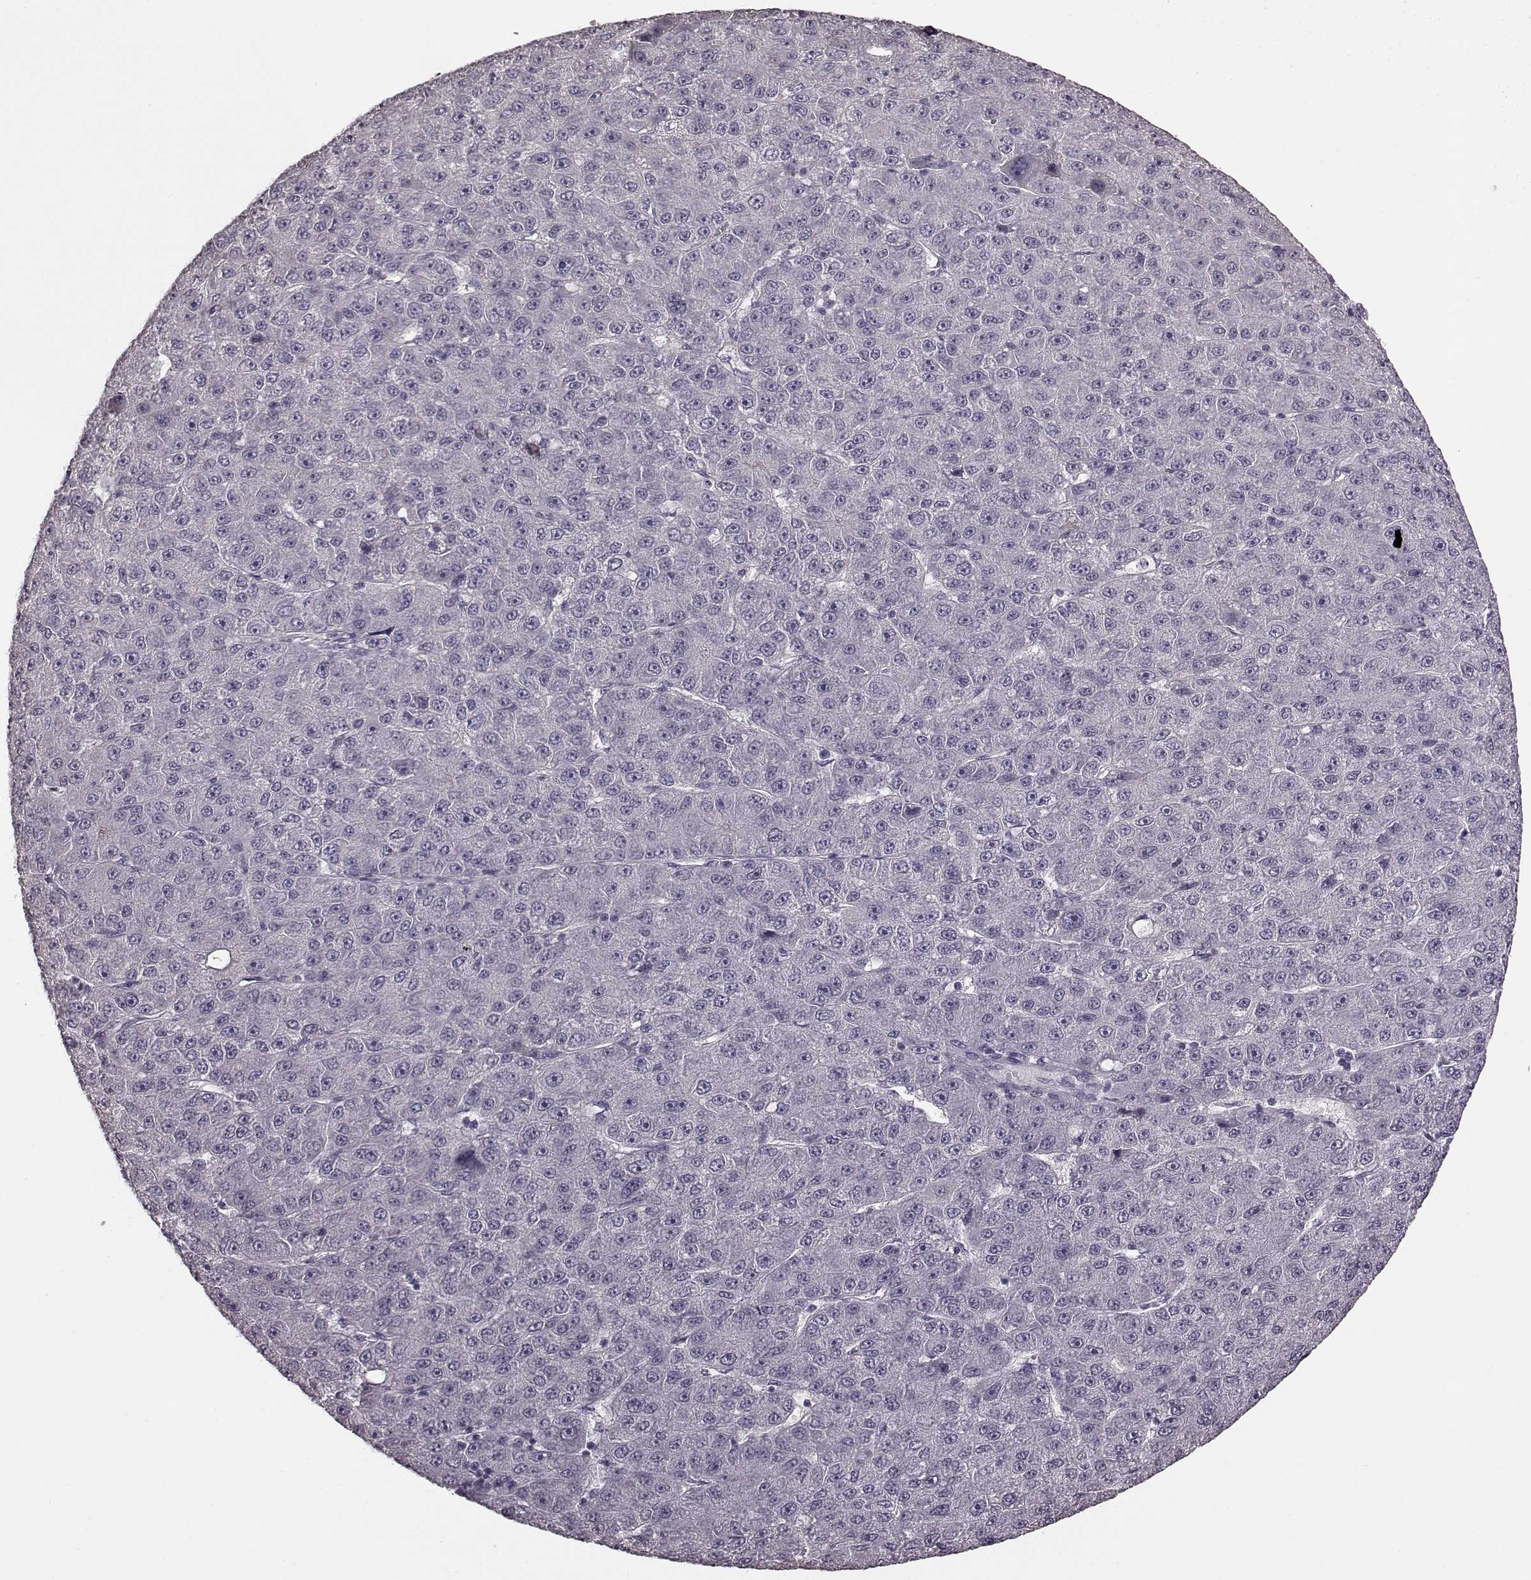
{"staining": {"intensity": "negative", "quantity": "none", "location": "none"}, "tissue": "liver cancer", "cell_type": "Tumor cells", "image_type": "cancer", "snomed": [{"axis": "morphology", "description": "Carcinoma, Hepatocellular, NOS"}, {"axis": "topography", "description": "Liver"}], "caption": "The histopathology image exhibits no staining of tumor cells in hepatocellular carcinoma (liver).", "gene": "RIT2", "patient": {"sex": "male", "age": 67}}